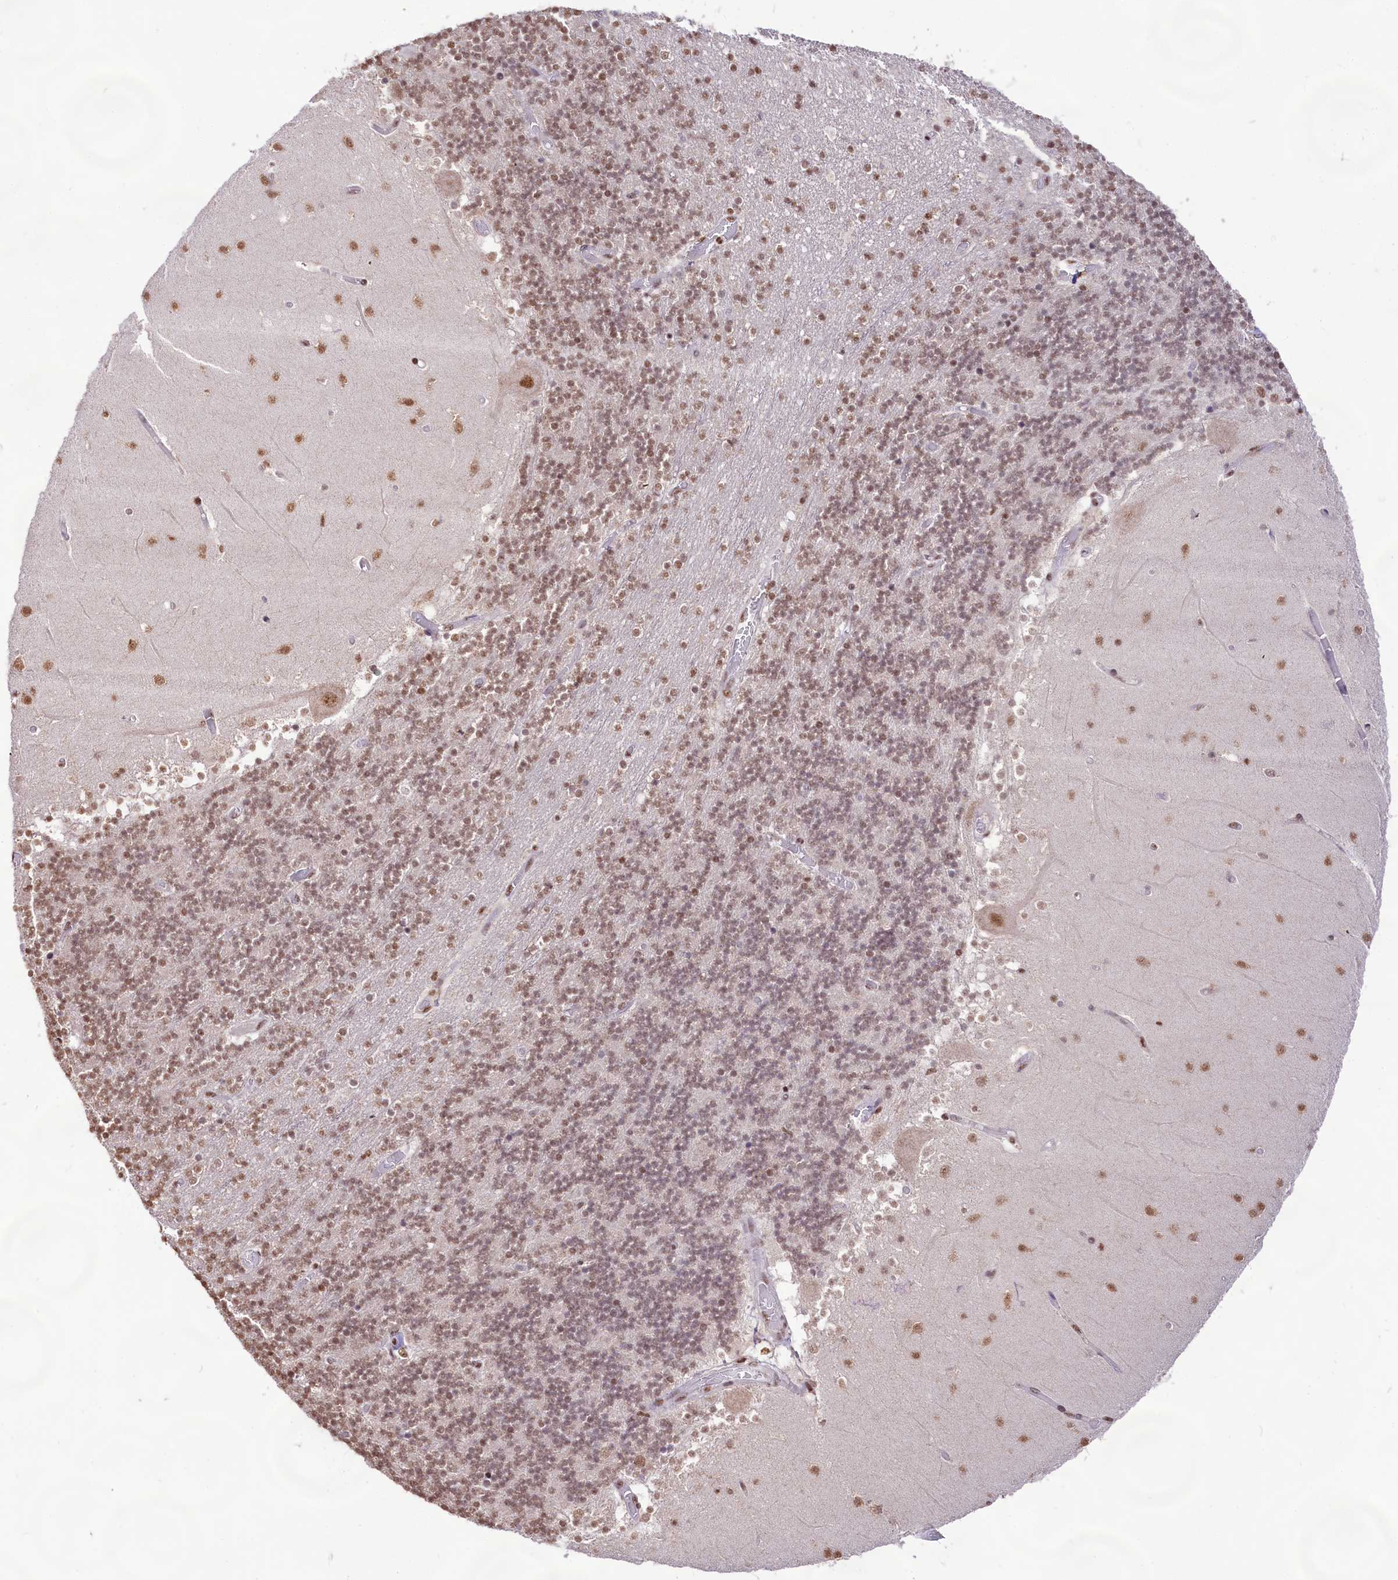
{"staining": {"intensity": "moderate", "quantity": ">75%", "location": "nuclear"}, "tissue": "cerebellum", "cell_type": "Cells in granular layer", "image_type": "normal", "snomed": [{"axis": "morphology", "description": "Normal tissue, NOS"}, {"axis": "topography", "description": "Cerebellum"}], "caption": "A brown stain highlights moderate nuclear staining of a protein in cells in granular layer of normal human cerebellum. The protein of interest is shown in brown color, while the nuclei are stained blue.", "gene": "HIRA", "patient": {"sex": "female", "age": 28}}